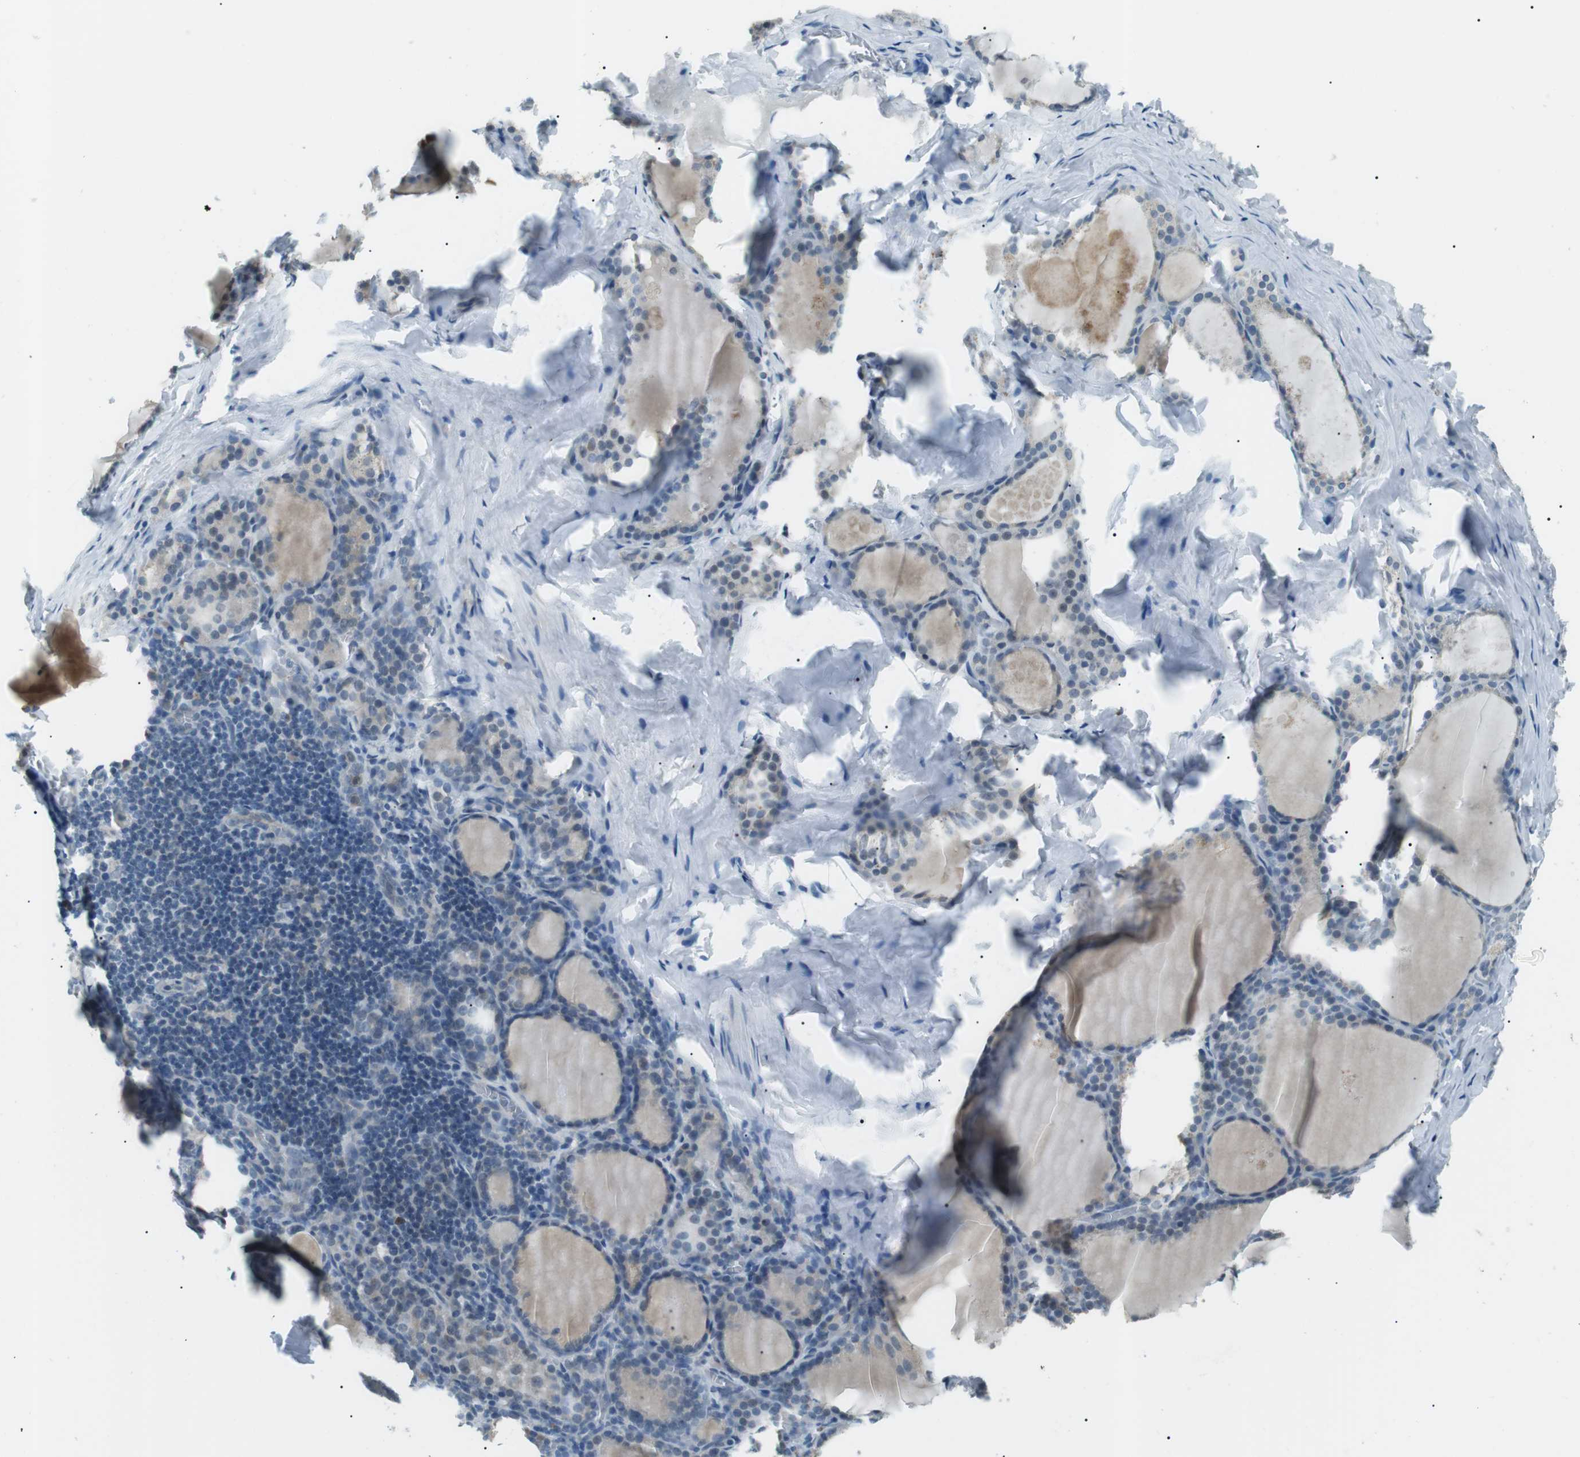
{"staining": {"intensity": "weak", "quantity": "25%-75%", "location": "cytoplasmic/membranous"}, "tissue": "thyroid gland", "cell_type": "Glandular cells", "image_type": "normal", "snomed": [{"axis": "morphology", "description": "Normal tissue, NOS"}, {"axis": "topography", "description": "Thyroid gland"}], "caption": "Glandular cells display weak cytoplasmic/membranous positivity in about 25%-75% of cells in unremarkable thyroid gland. The staining was performed using DAB (3,3'-diaminobenzidine) to visualize the protein expression in brown, while the nuclei were stained in blue with hematoxylin (Magnification: 20x).", "gene": "ENSG00000289724", "patient": {"sex": "male", "age": 56}}